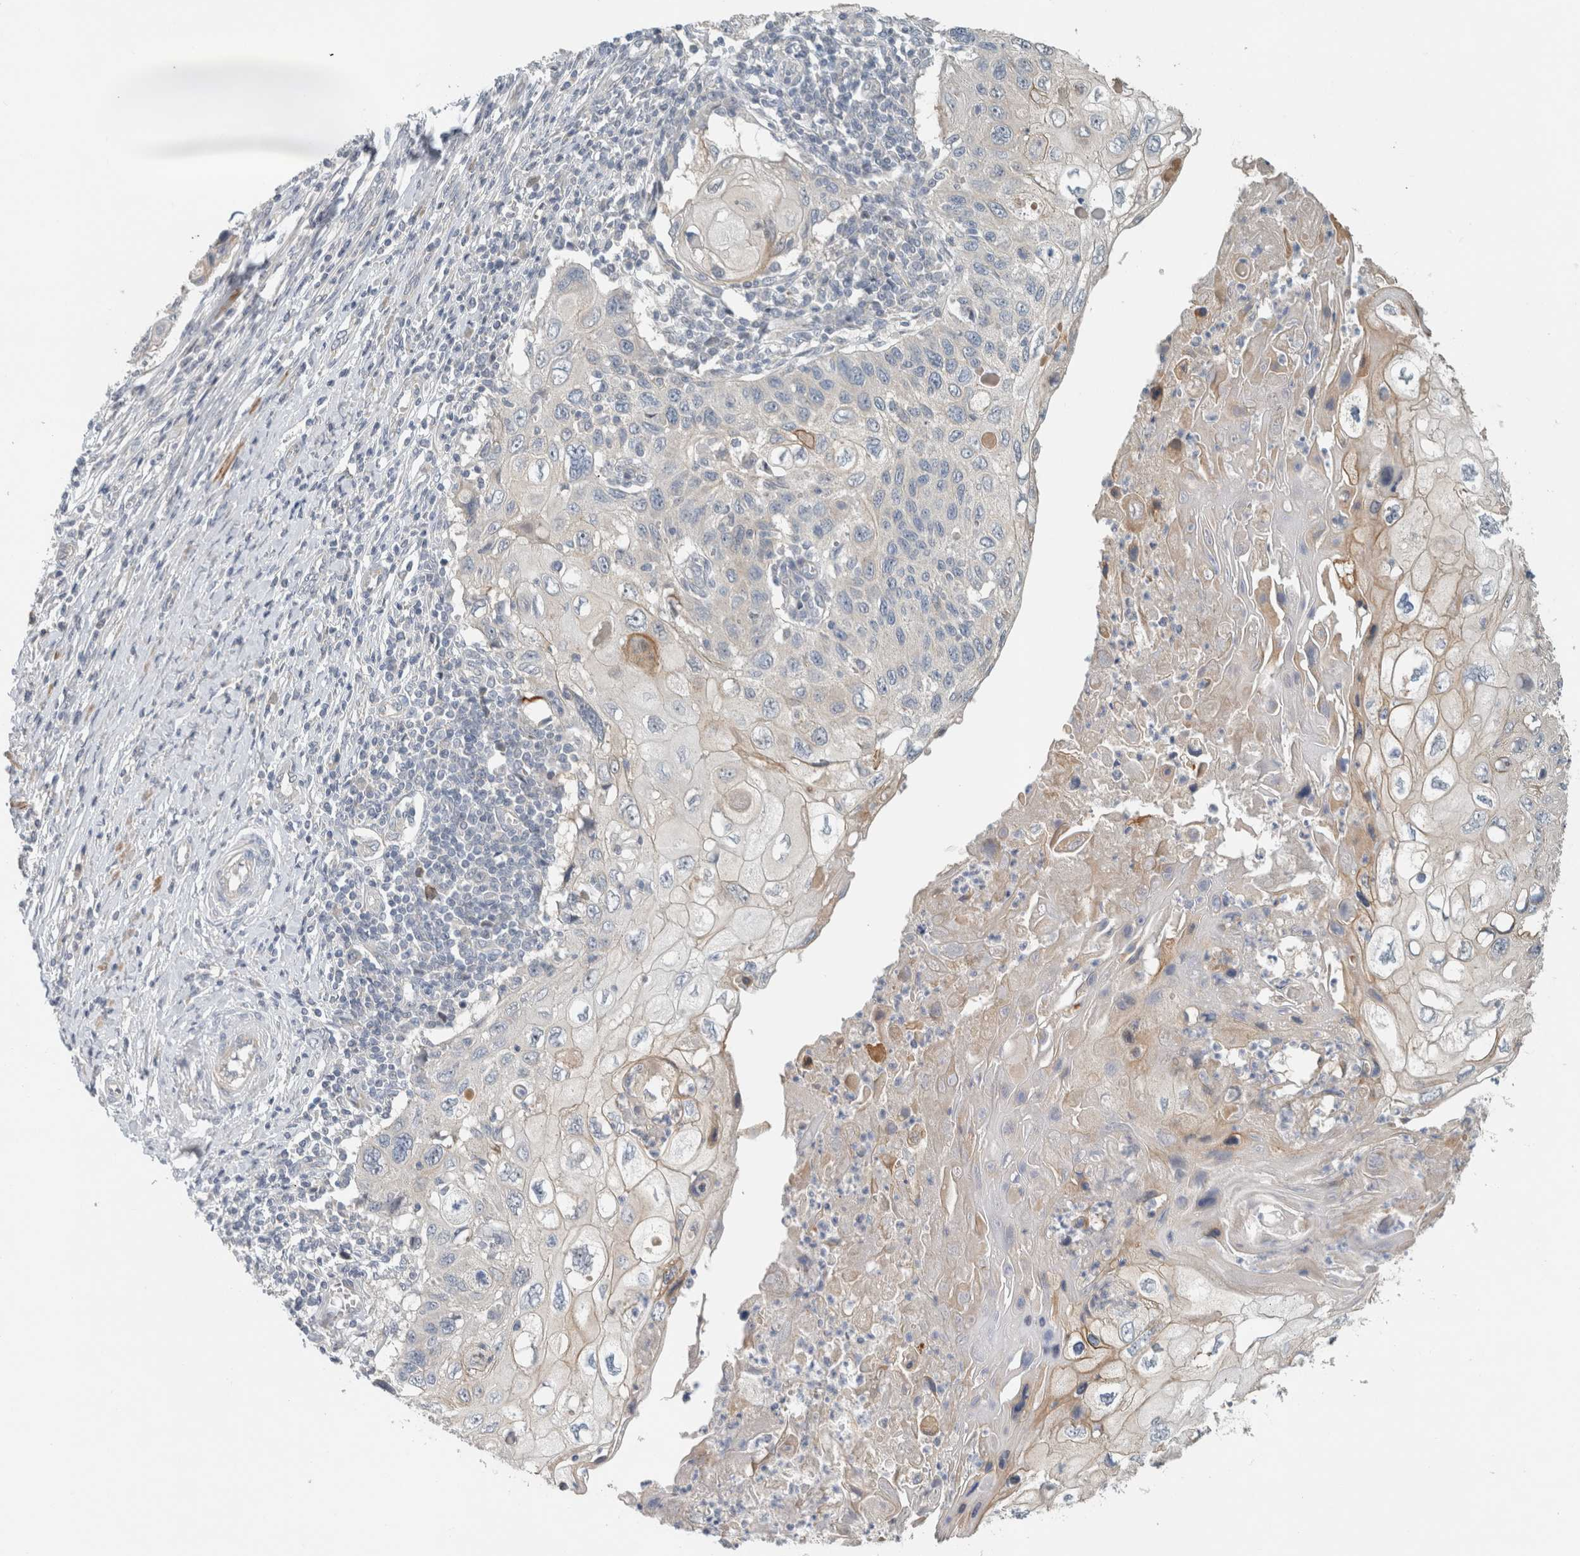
{"staining": {"intensity": "negative", "quantity": "none", "location": "none"}, "tissue": "cervical cancer", "cell_type": "Tumor cells", "image_type": "cancer", "snomed": [{"axis": "morphology", "description": "Squamous cell carcinoma, NOS"}, {"axis": "topography", "description": "Cervix"}], "caption": "High power microscopy image of an immunohistochemistry micrograph of cervical squamous cell carcinoma, revealing no significant positivity in tumor cells.", "gene": "ERCC6L2", "patient": {"sex": "female", "age": 70}}